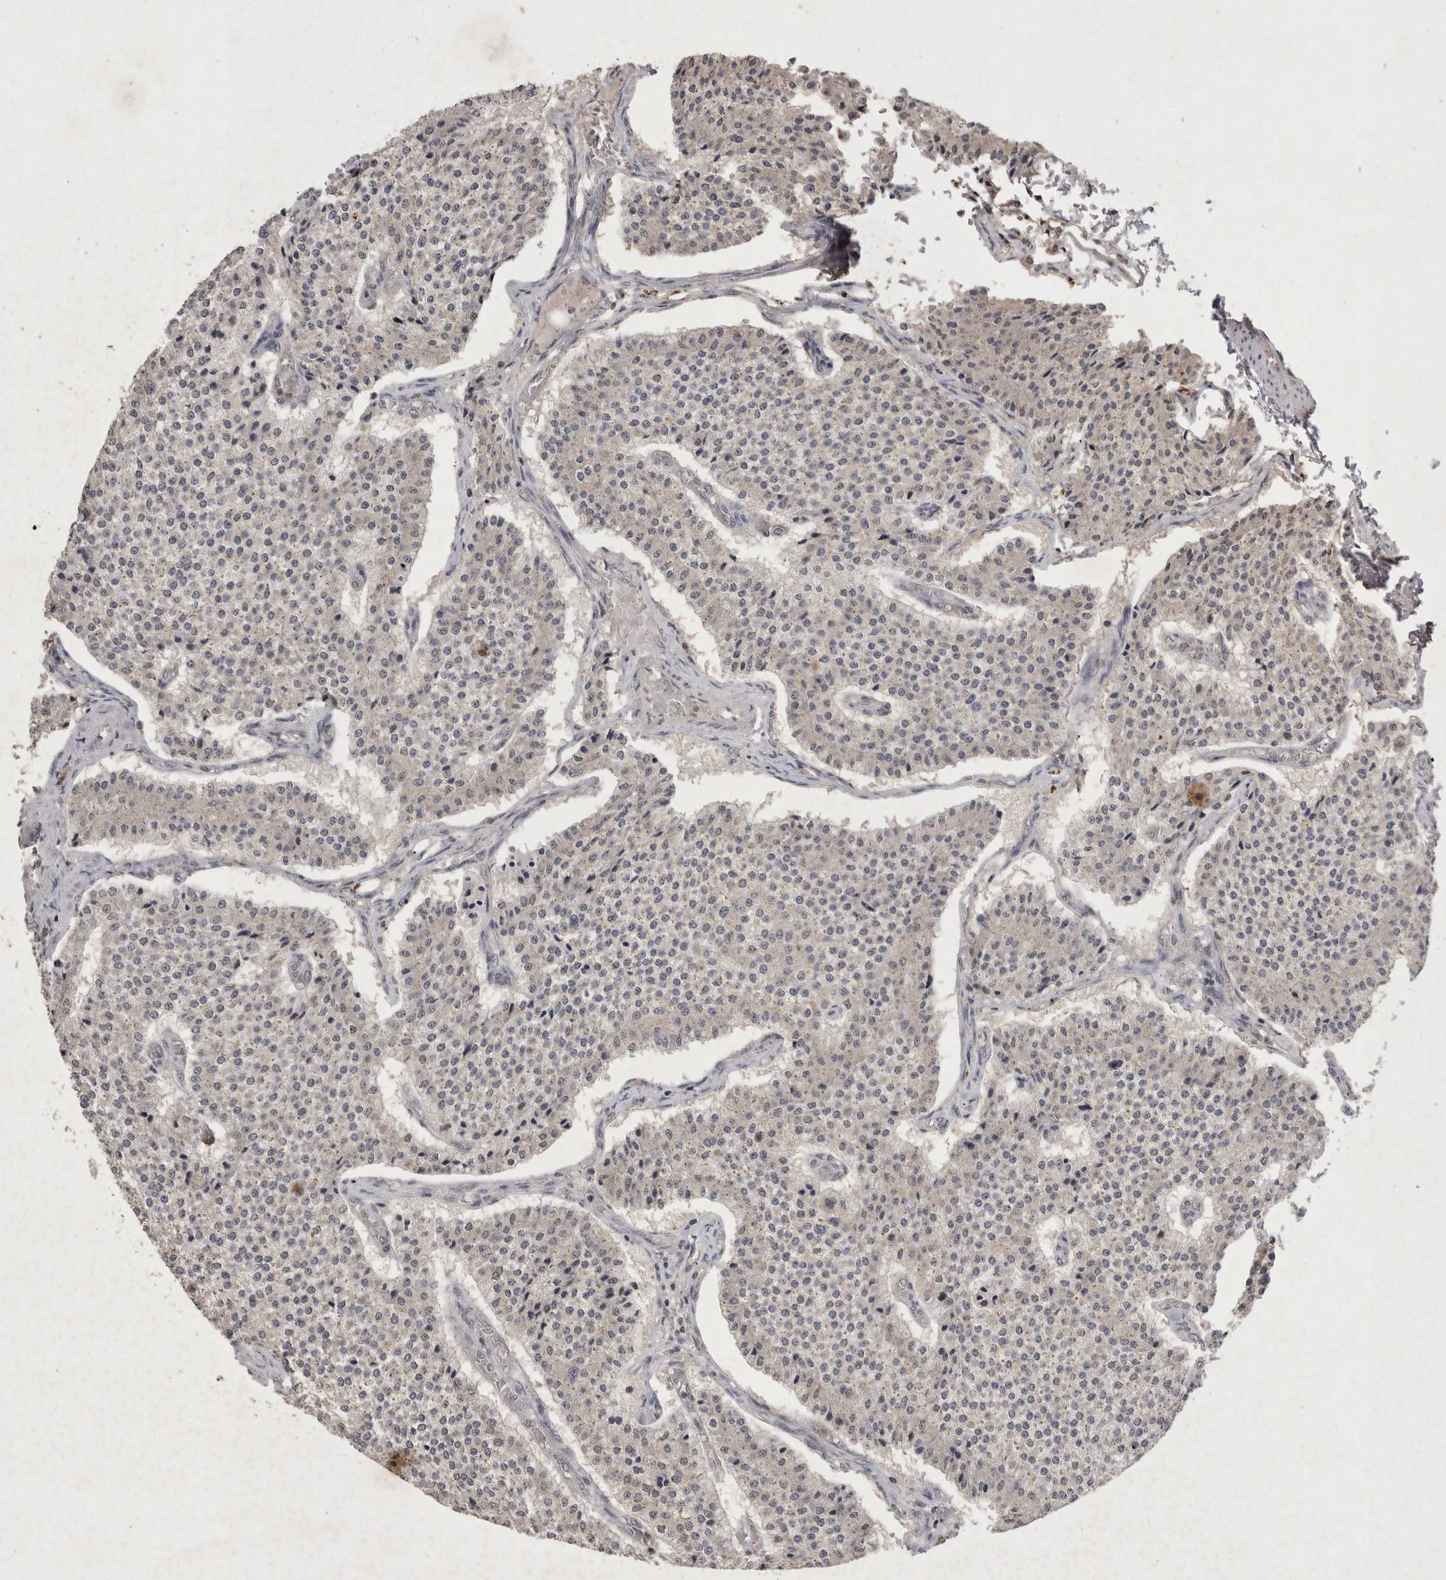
{"staining": {"intensity": "negative", "quantity": "none", "location": "none"}, "tissue": "carcinoid", "cell_type": "Tumor cells", "image_type": "cancer", "snomed": [{"axis": "morphology", "description": "Carcinoid, malignant, NOS"}, {"axis": "topography", "description": "Colon"}], "caption": "The image reveals no significant staining in tumor cells of carcinoid. (IHC, brightfield microscopy, high magnification).", "gene": "APLNR", "patient": {"sex": "female", "age": 52}}